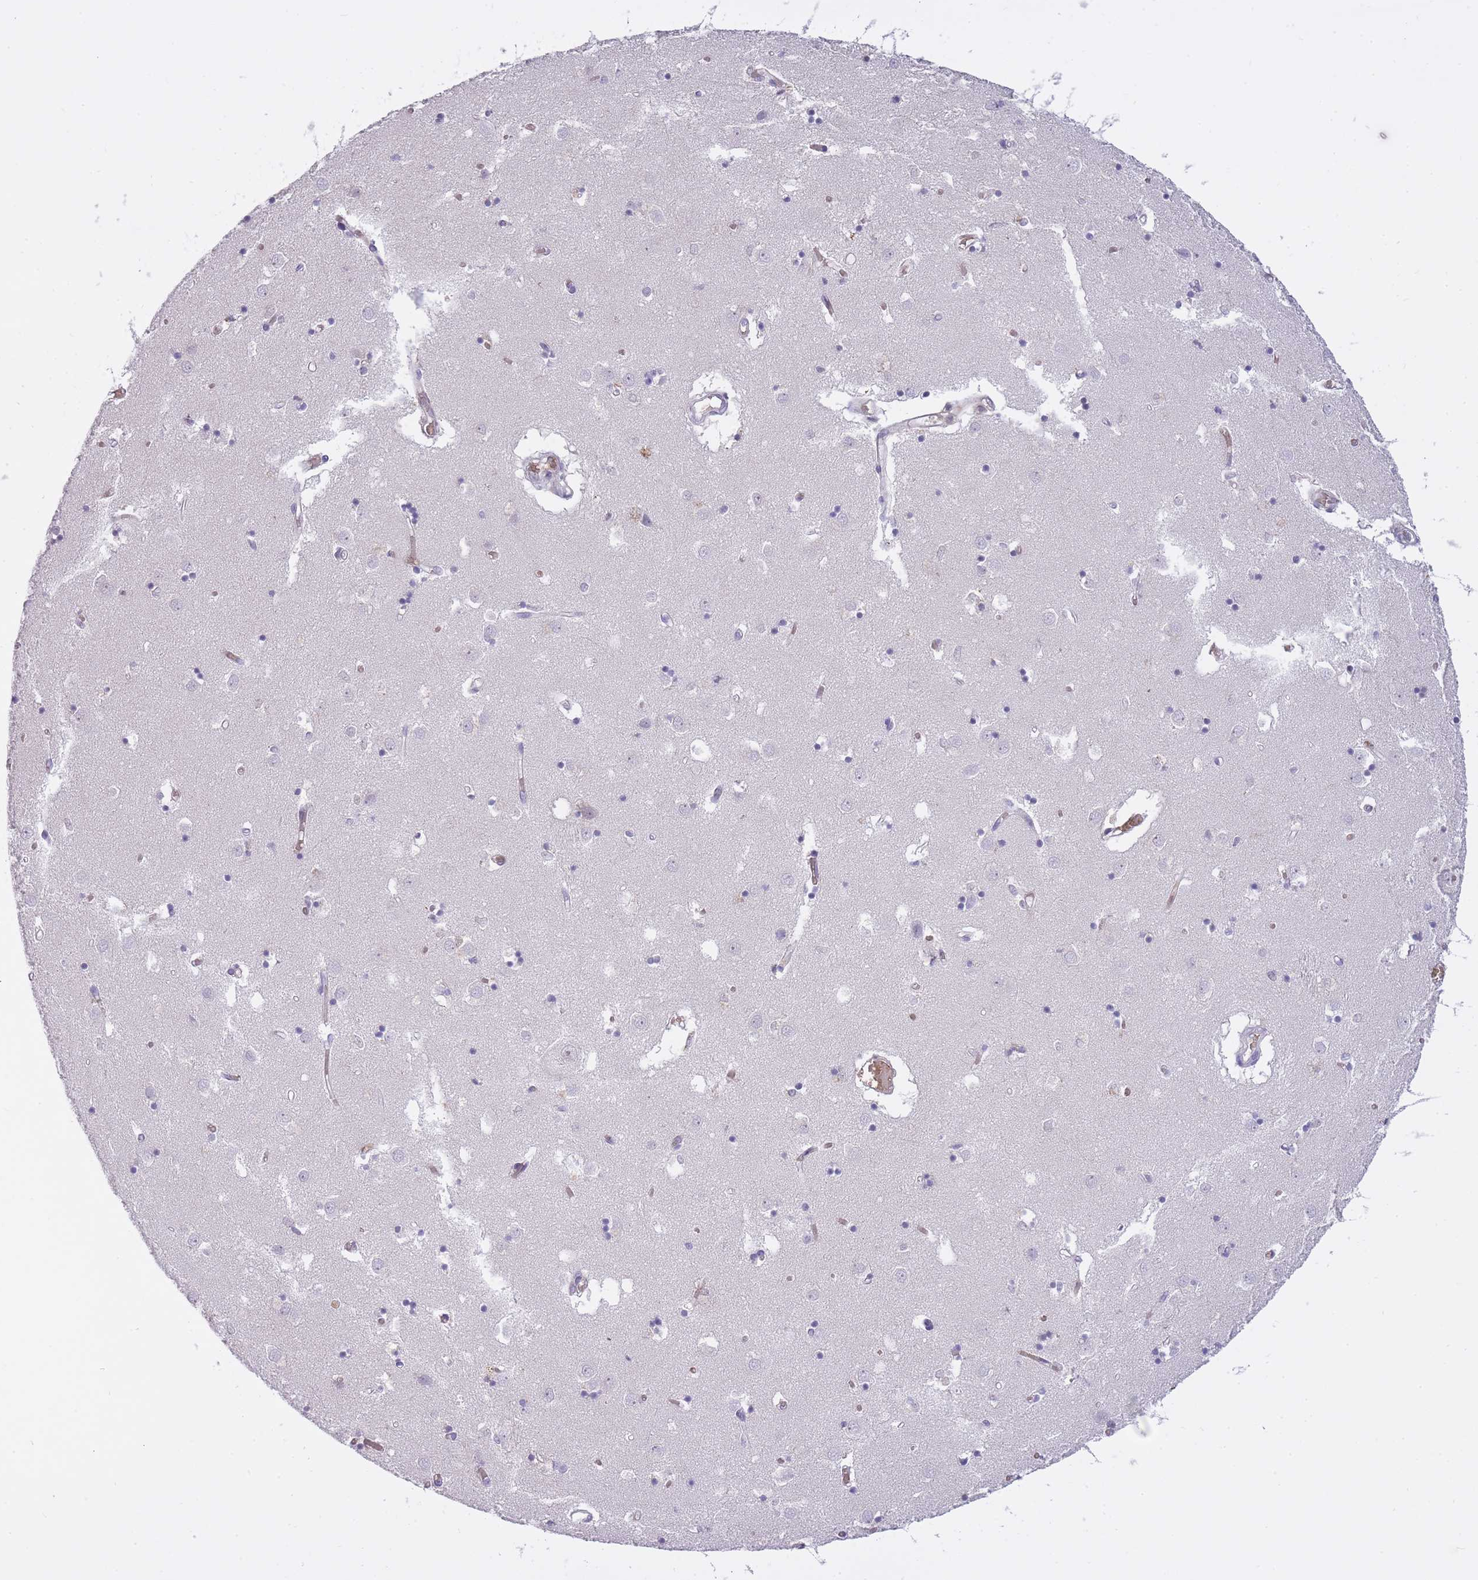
{"staining": {"intensity": "weak", "quantity": "<25%", "location": "nuclear"}, "tissue": "caudate", "cell_type": "Glial cells", "image_type": "normal", "snomed": [{"axis": "morphology", "description": "Normal tissue, NOS"}, {"axis": "topography", "description": "Lateral ventricle wall"}], "caption": "DAB (3,3'-diaminobenzidine) immunohistochemical staining of unremarkable human caudate exhibits no significant expression in glial cells.", "gene": "CXorf38", "patient": {"sex": "male", "age": 70}}